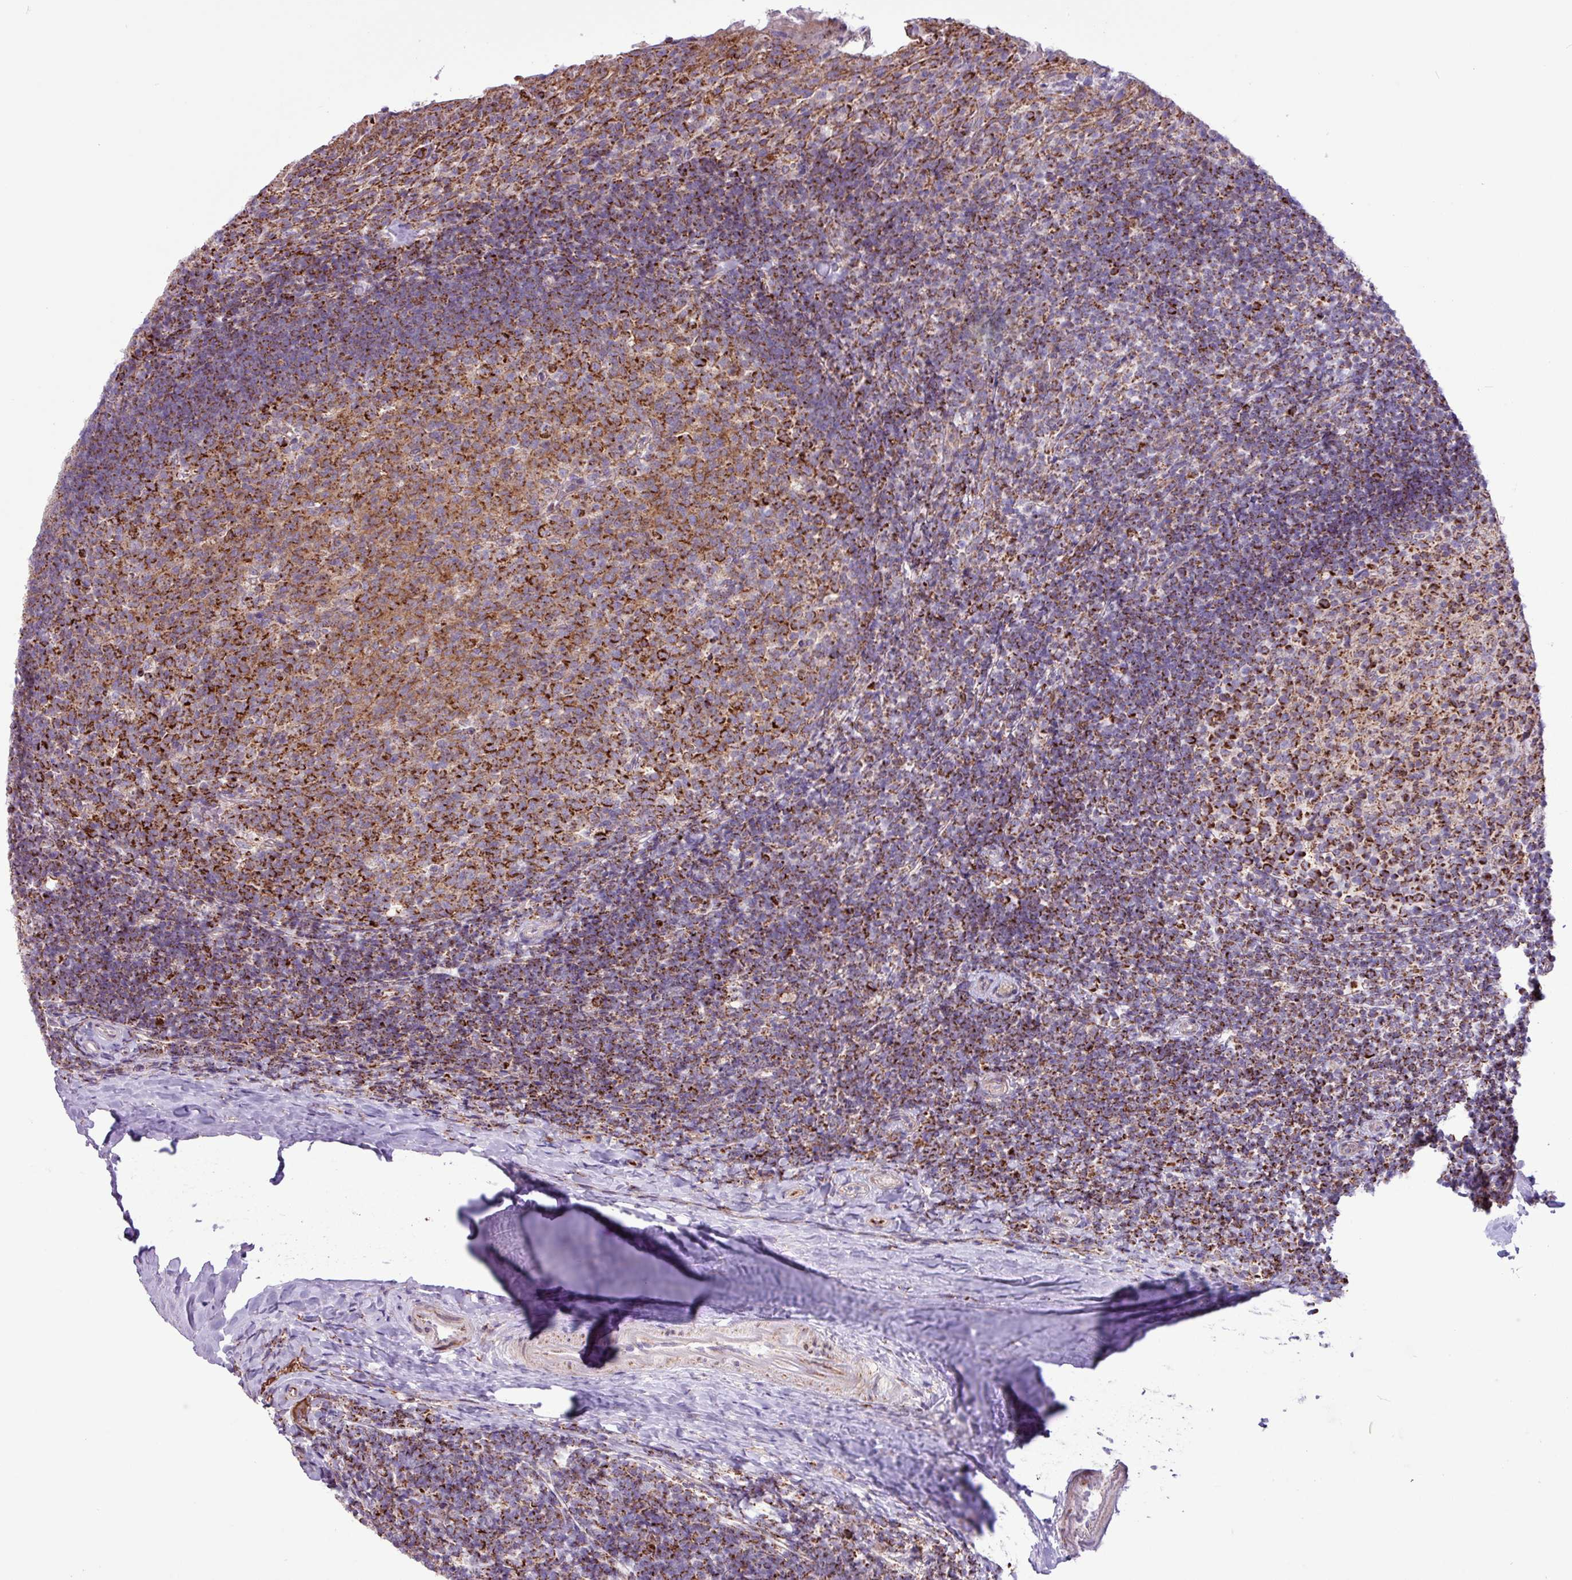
{"staining": {"intensity": "strong", "quantity": ">75%", "location": "cytoplasmic/membranous"}, "tissue": "tonsil", "cell_type": "Germinal center cells", "image_type": "normal", "snomed": [{"axis": "morphology", "description": "Normal tissue, NOS"}, {"axis": "topography", "description": "Tonsil"}], "caption": "Immunohistochemistry (IHC) staining of normal tonsil, which displays high levels of strong cytoplasmic/membranous positivity in approximately >75% of germinal center cells indicating strong cytoplasmic/membranous protein staining. The staining was performed using DAB (3,3'-diaminobenzidine) (brown) for protein detection and nuclei were counterstained in hematoxylin (blue).", "gene": "RTL3", "patient": {"sex": "female", "age": 10}}